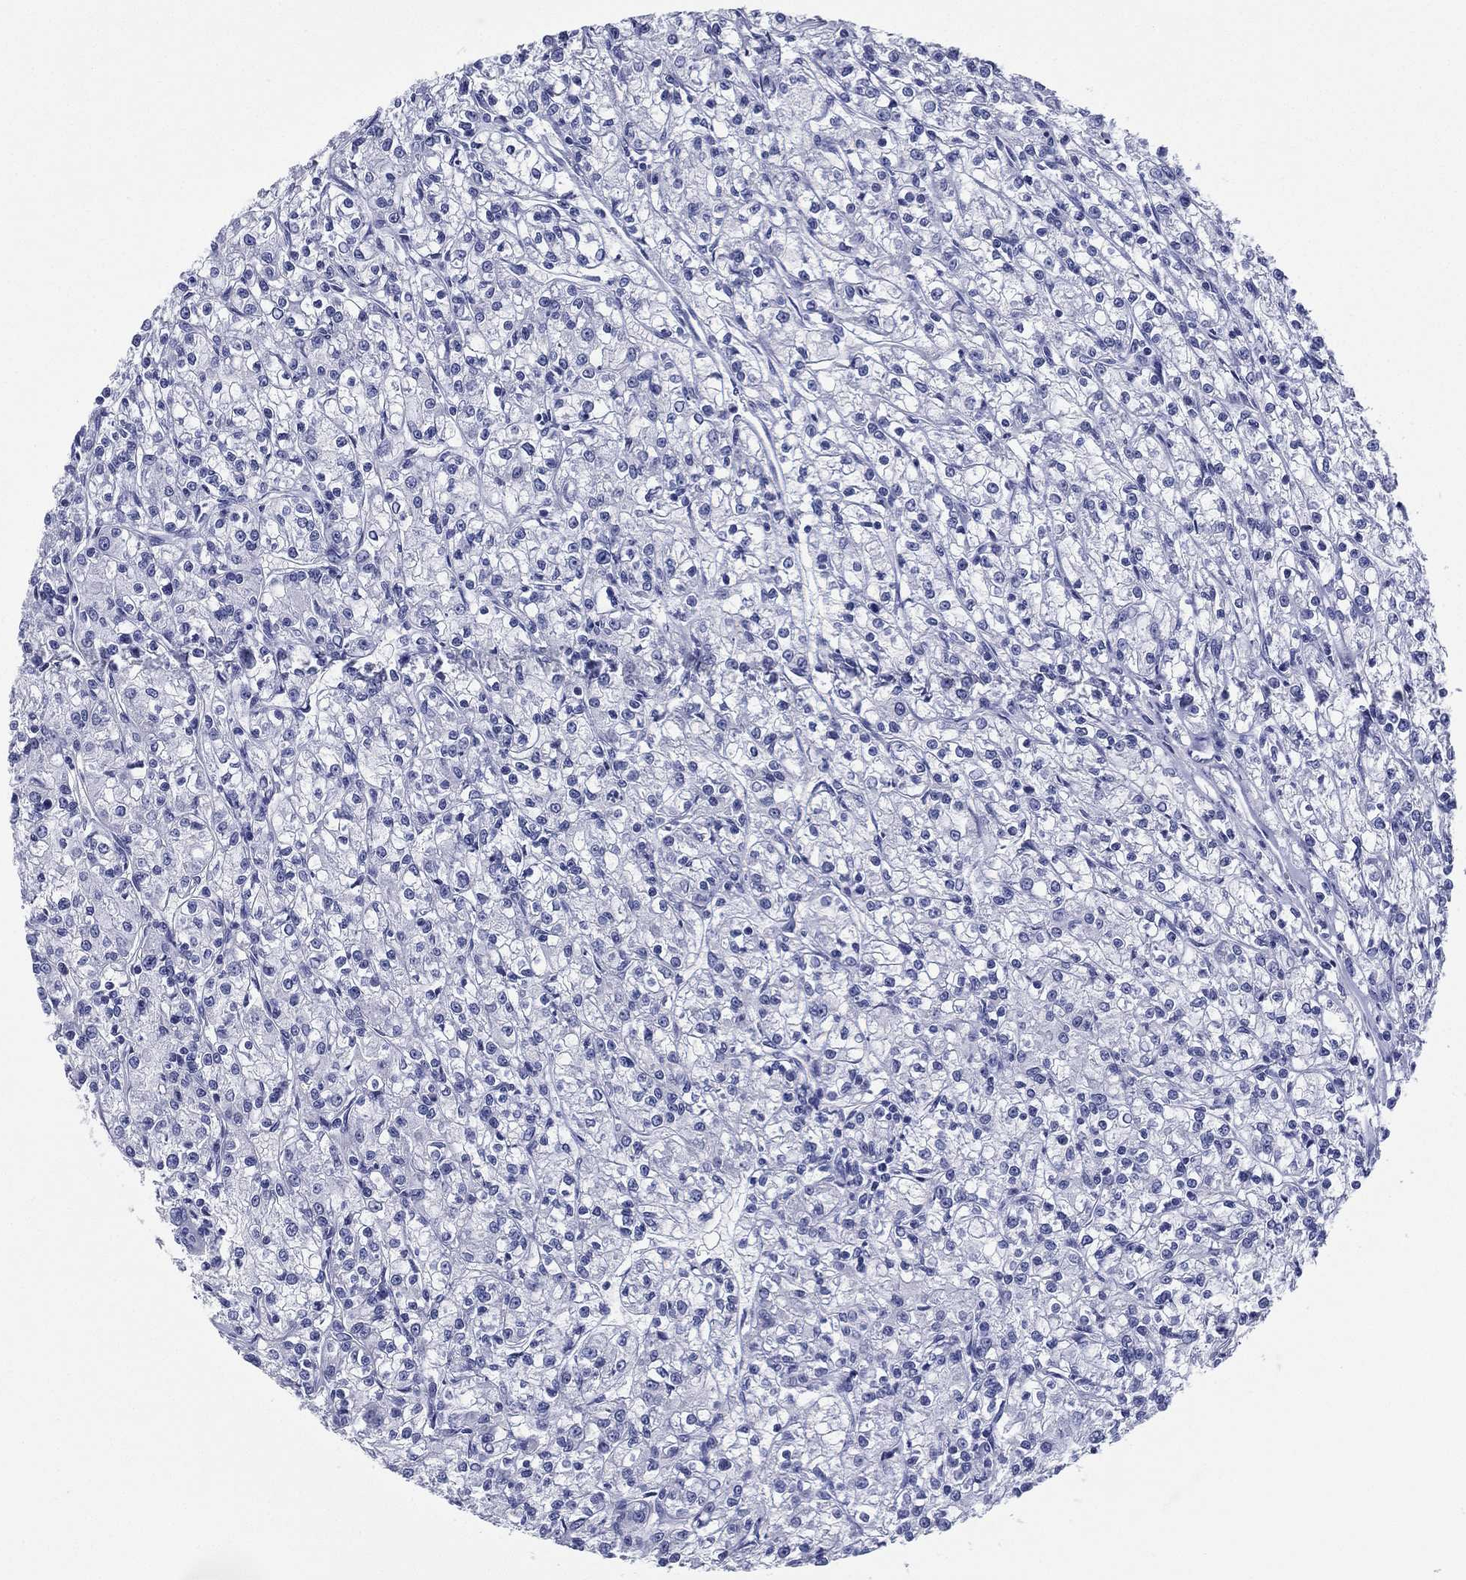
{"staining": {"intensity": "negative", "quantity": "none", "location": "none"}, "tissue": "renal cancer", "cell_type": "Tumor cells", "image_type": "cancer", "snomed": [{"axis": "morphology", "description": "Adenocarcinoma, NOS"}, {"axis": "topography", "description": "Kidney"}], "caption": "Renal cancer was stained to show a protein in brown. There is no significant expression in tumor cells.", "gene": "RSPH4A", "patient": {"sex": "female", "age": 59}}